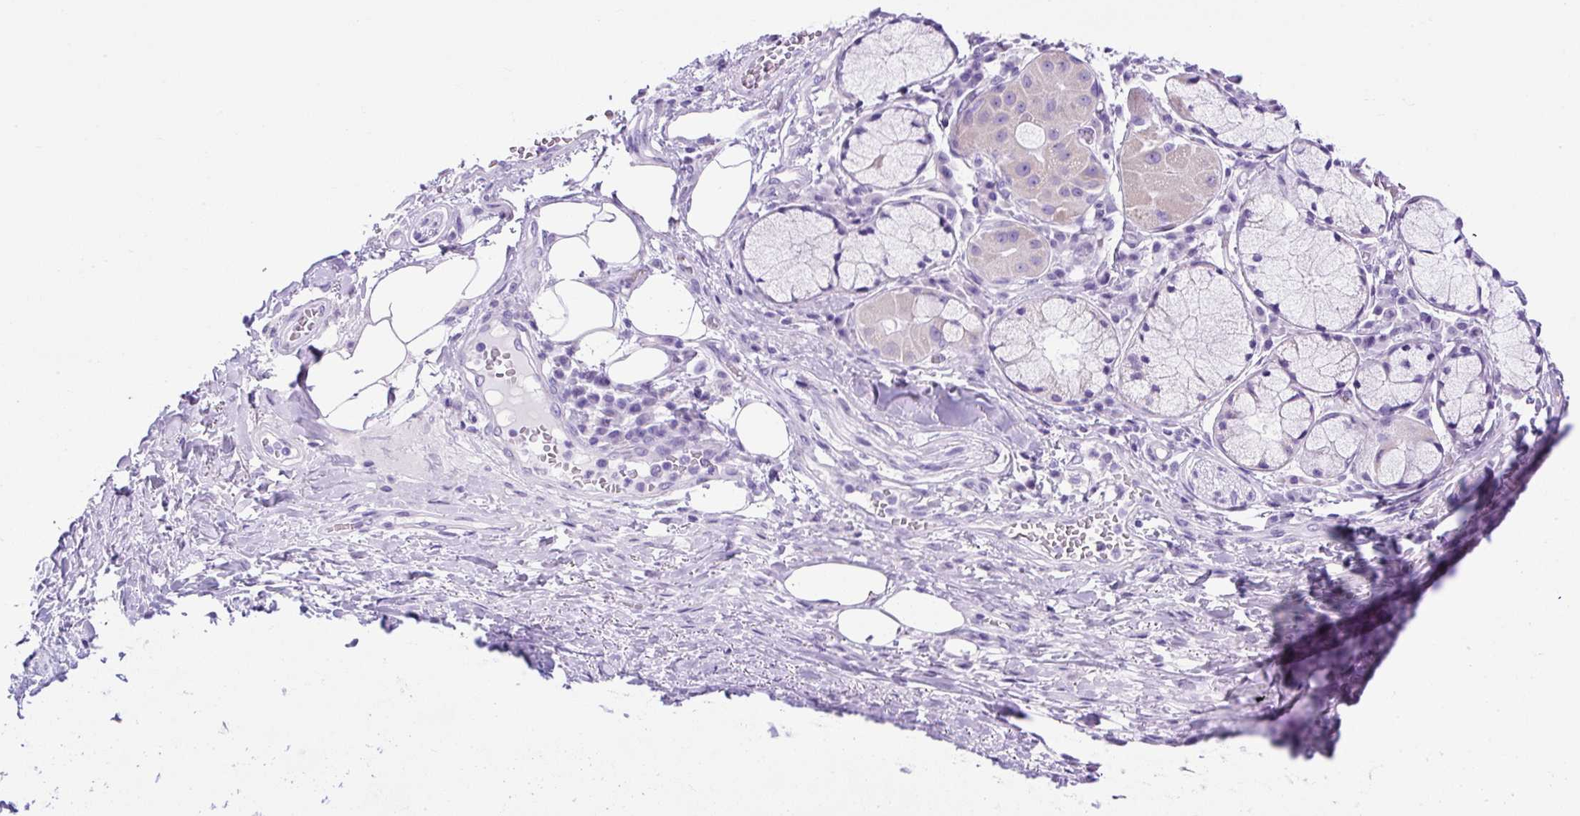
{"staining": {"intensity": "negative", "quantity": "none", "location": "none"}, "tissue": "adipose tissue", "cell_type": "Adipocytes", "image_type": "normal", "snomed": [{"axis": "morphology", "description": "Normal tissue, NOS"}, {"axis": "topography", "description": "Cartilage tissue"}, {"axis": "topography", "description": "Bronchus"}], "caption": "Immunohistochemistry (IHC) photomicrograph of unremarkable human adipose tissue stained for a protein (brown), which reveals no positivity in adipocytes. The staining was performed using DAB to visualize the protein expression in brown, while the nuclei were stained in blue with hematoxylin (Magnification: 20x).", "gene": "KRT12", "patient": {"sex": "male", "age": 56}}